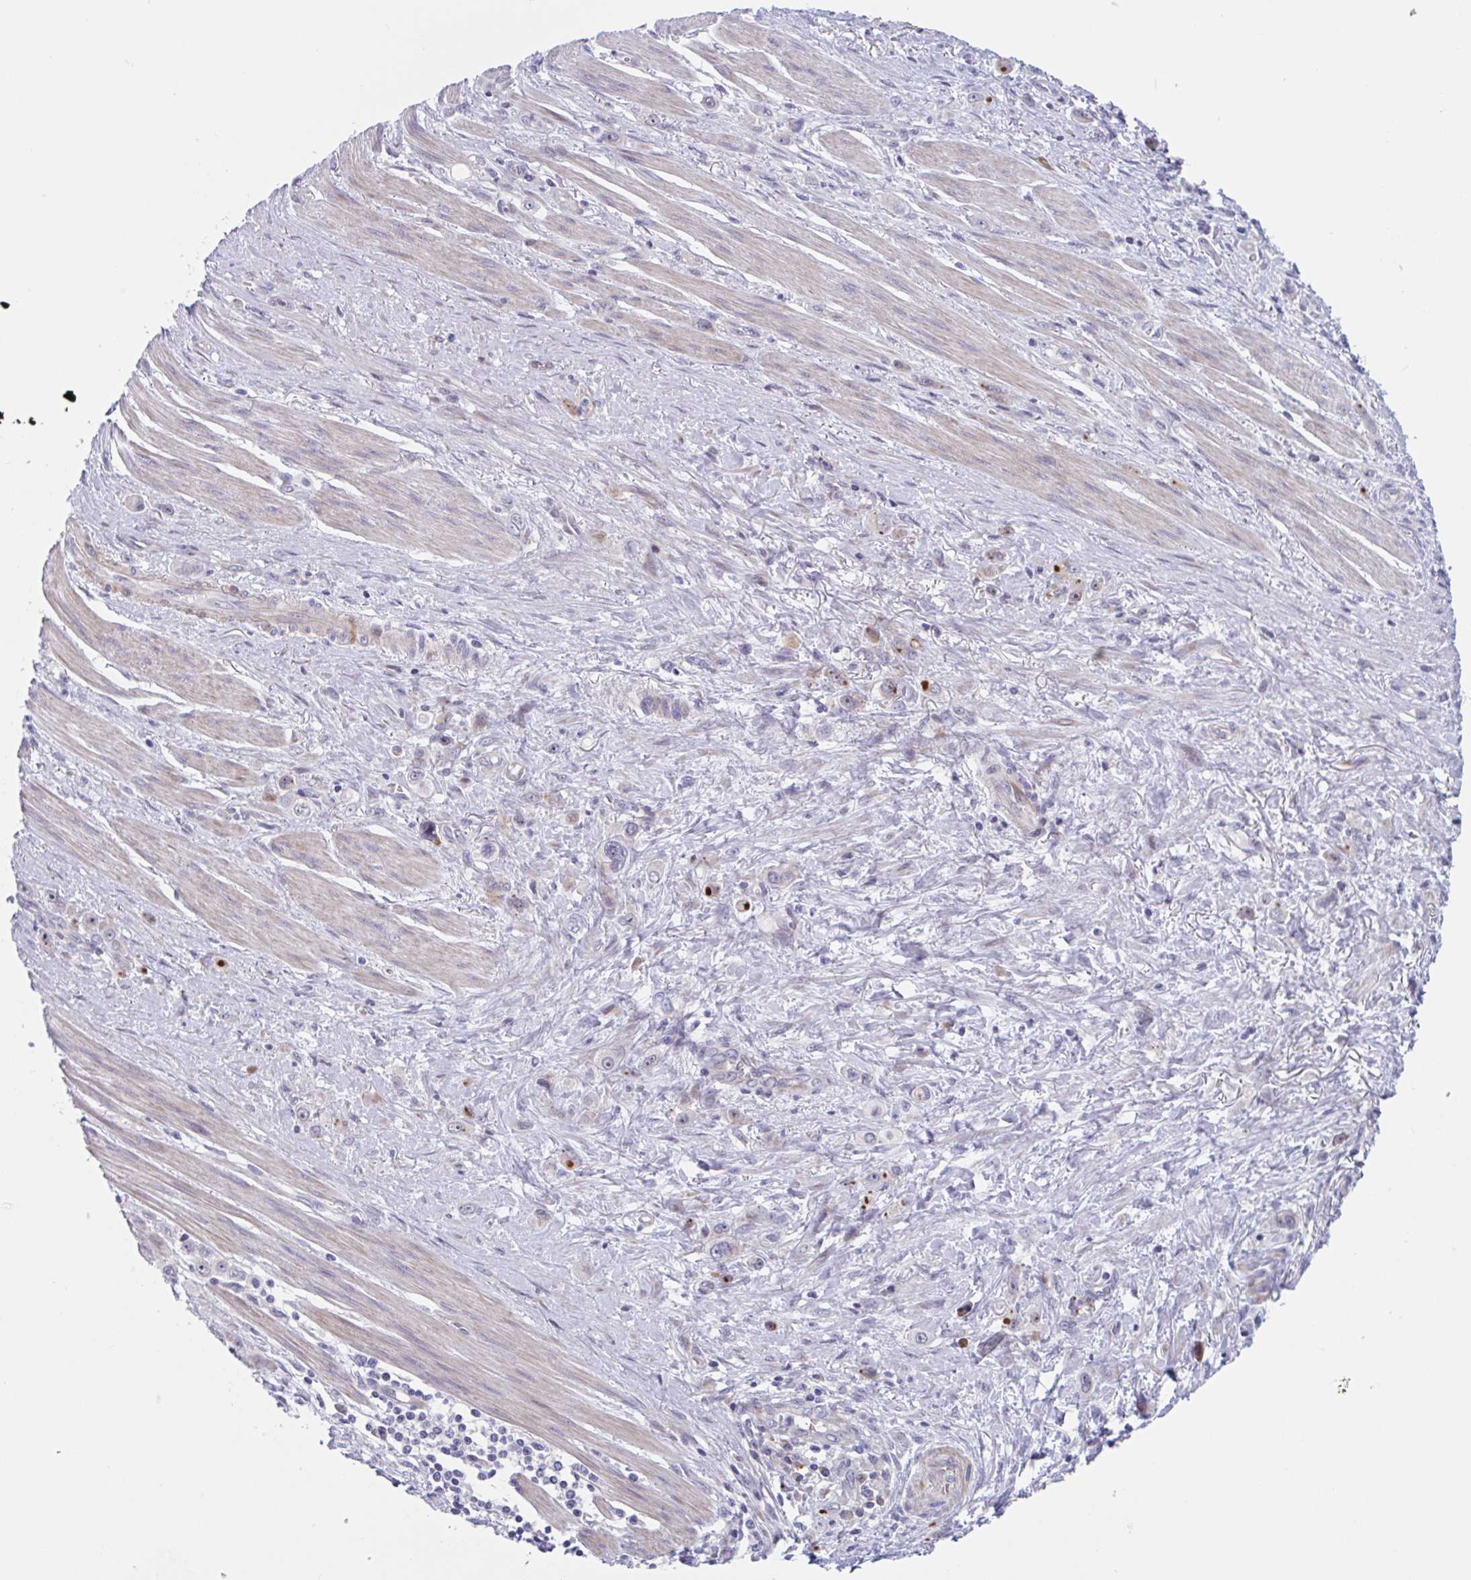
{"staining": {"intensity": "negative", "quantity": "none", "location": "none"}, "tissue": "stomach cancer", "cell_type": "Tumor cells", "image_type": "cancer", "snomed": [{"axis": "morphology", "description": "Adenocarcinoma, NOS"}, {"axis": "topography", "description": "Stomach, upper"}], "caption": "This is an immunohistochemistry photomicrograph of human adenocarcinoma (stomach). There is no staining in tumor cells.", "gene": "DUXA", "patient": {"sex": "male", "age": 75}}